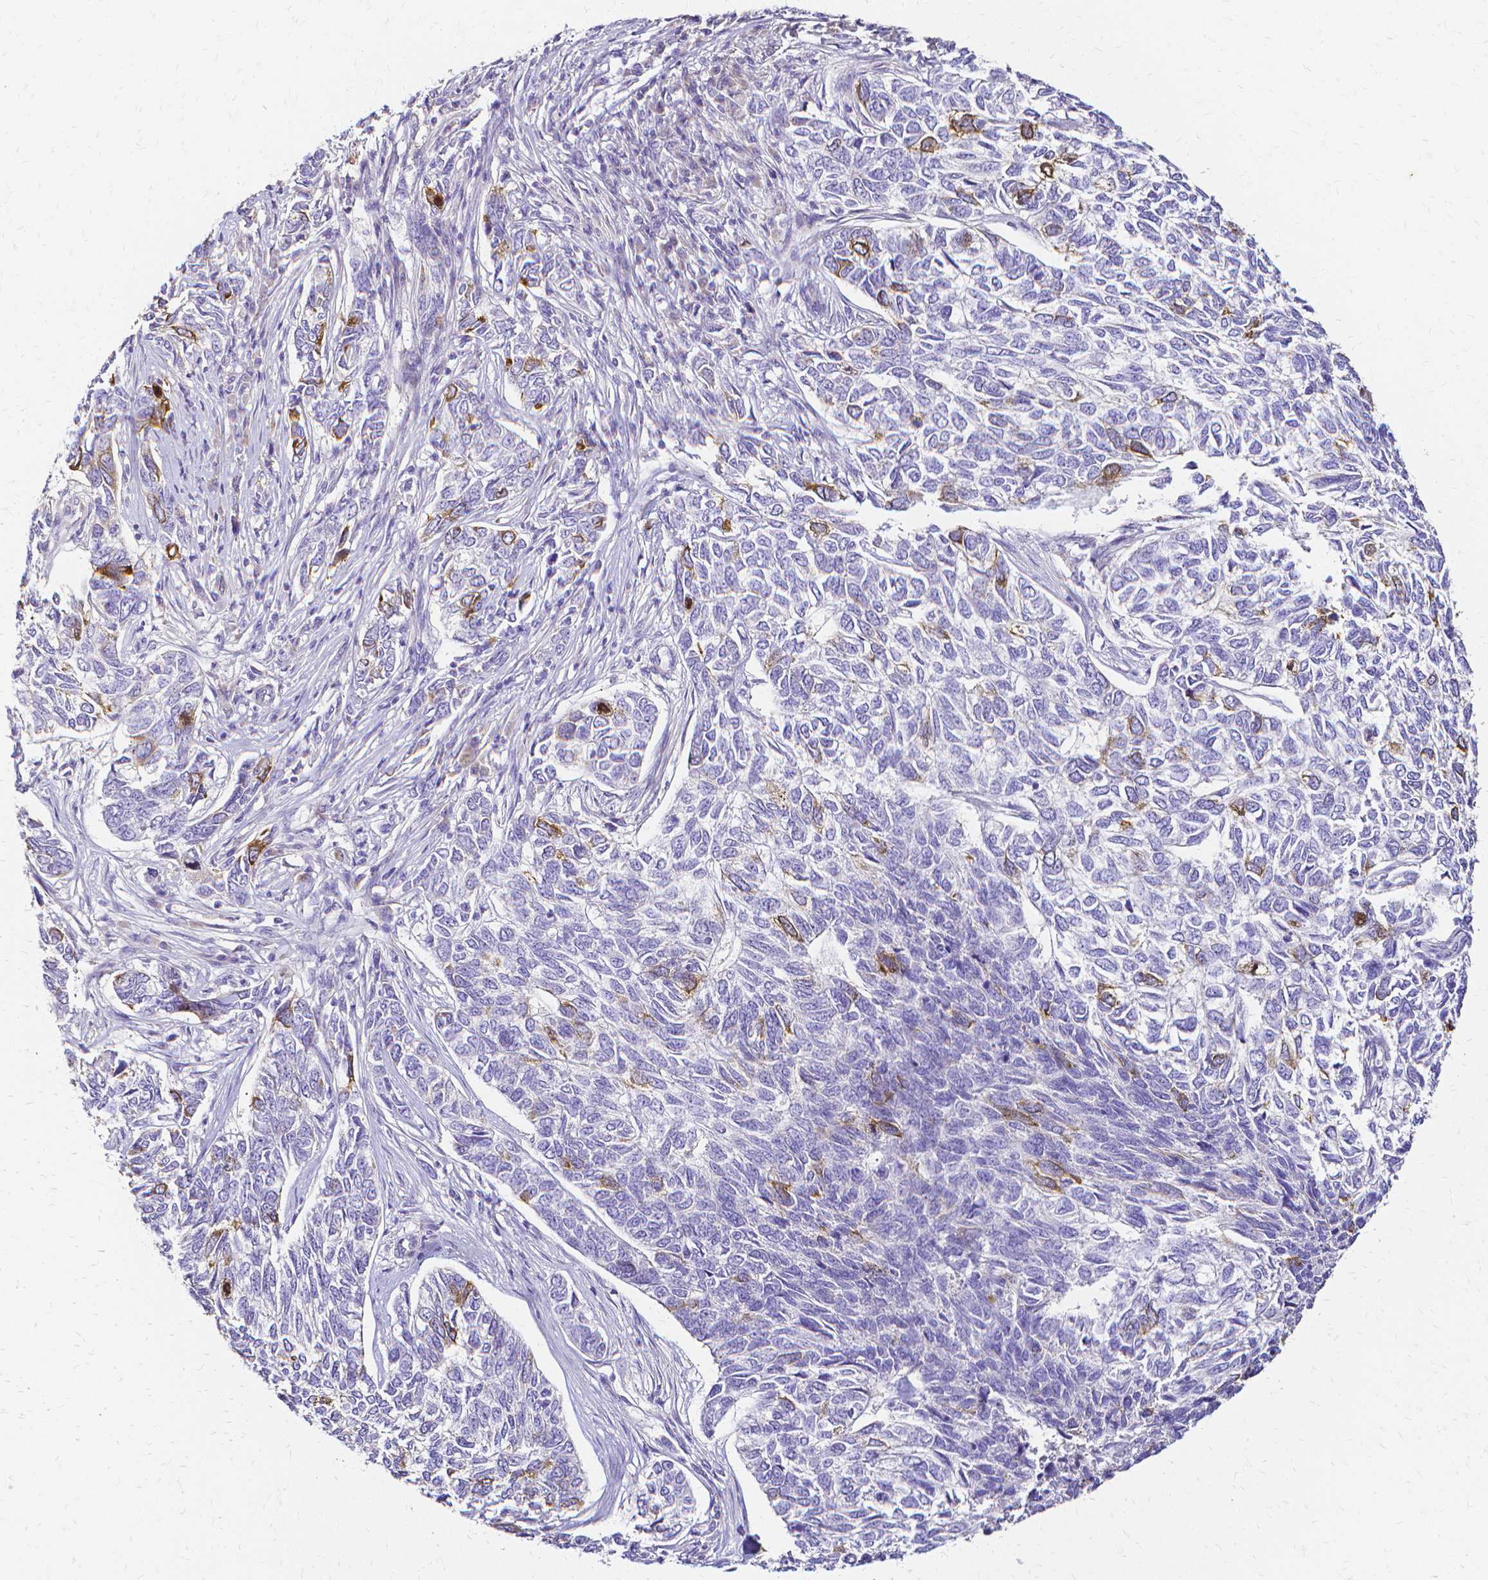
{"staining": {"intensity": "moderate", "quantity": "<25%", "location": "cytoplasmic/membranous"}, "tissue": "skin cancer", "cell_type": "Tumor cells", "image_type": "cancer", "snomed": [{"axis": "morphology", "description": "Basal cell carcinoma"}, {"axis": "topography", "description": "Skin"}], "caption": "Immunohistochemistry of human skin basal cell carcinoma demonstrates low levels of moderate cytoplasmic/membranous positivity in approximately <25% of tumor cells.", "gene": "CCNB1", "patient": {"sex": "female", "age": 65}}